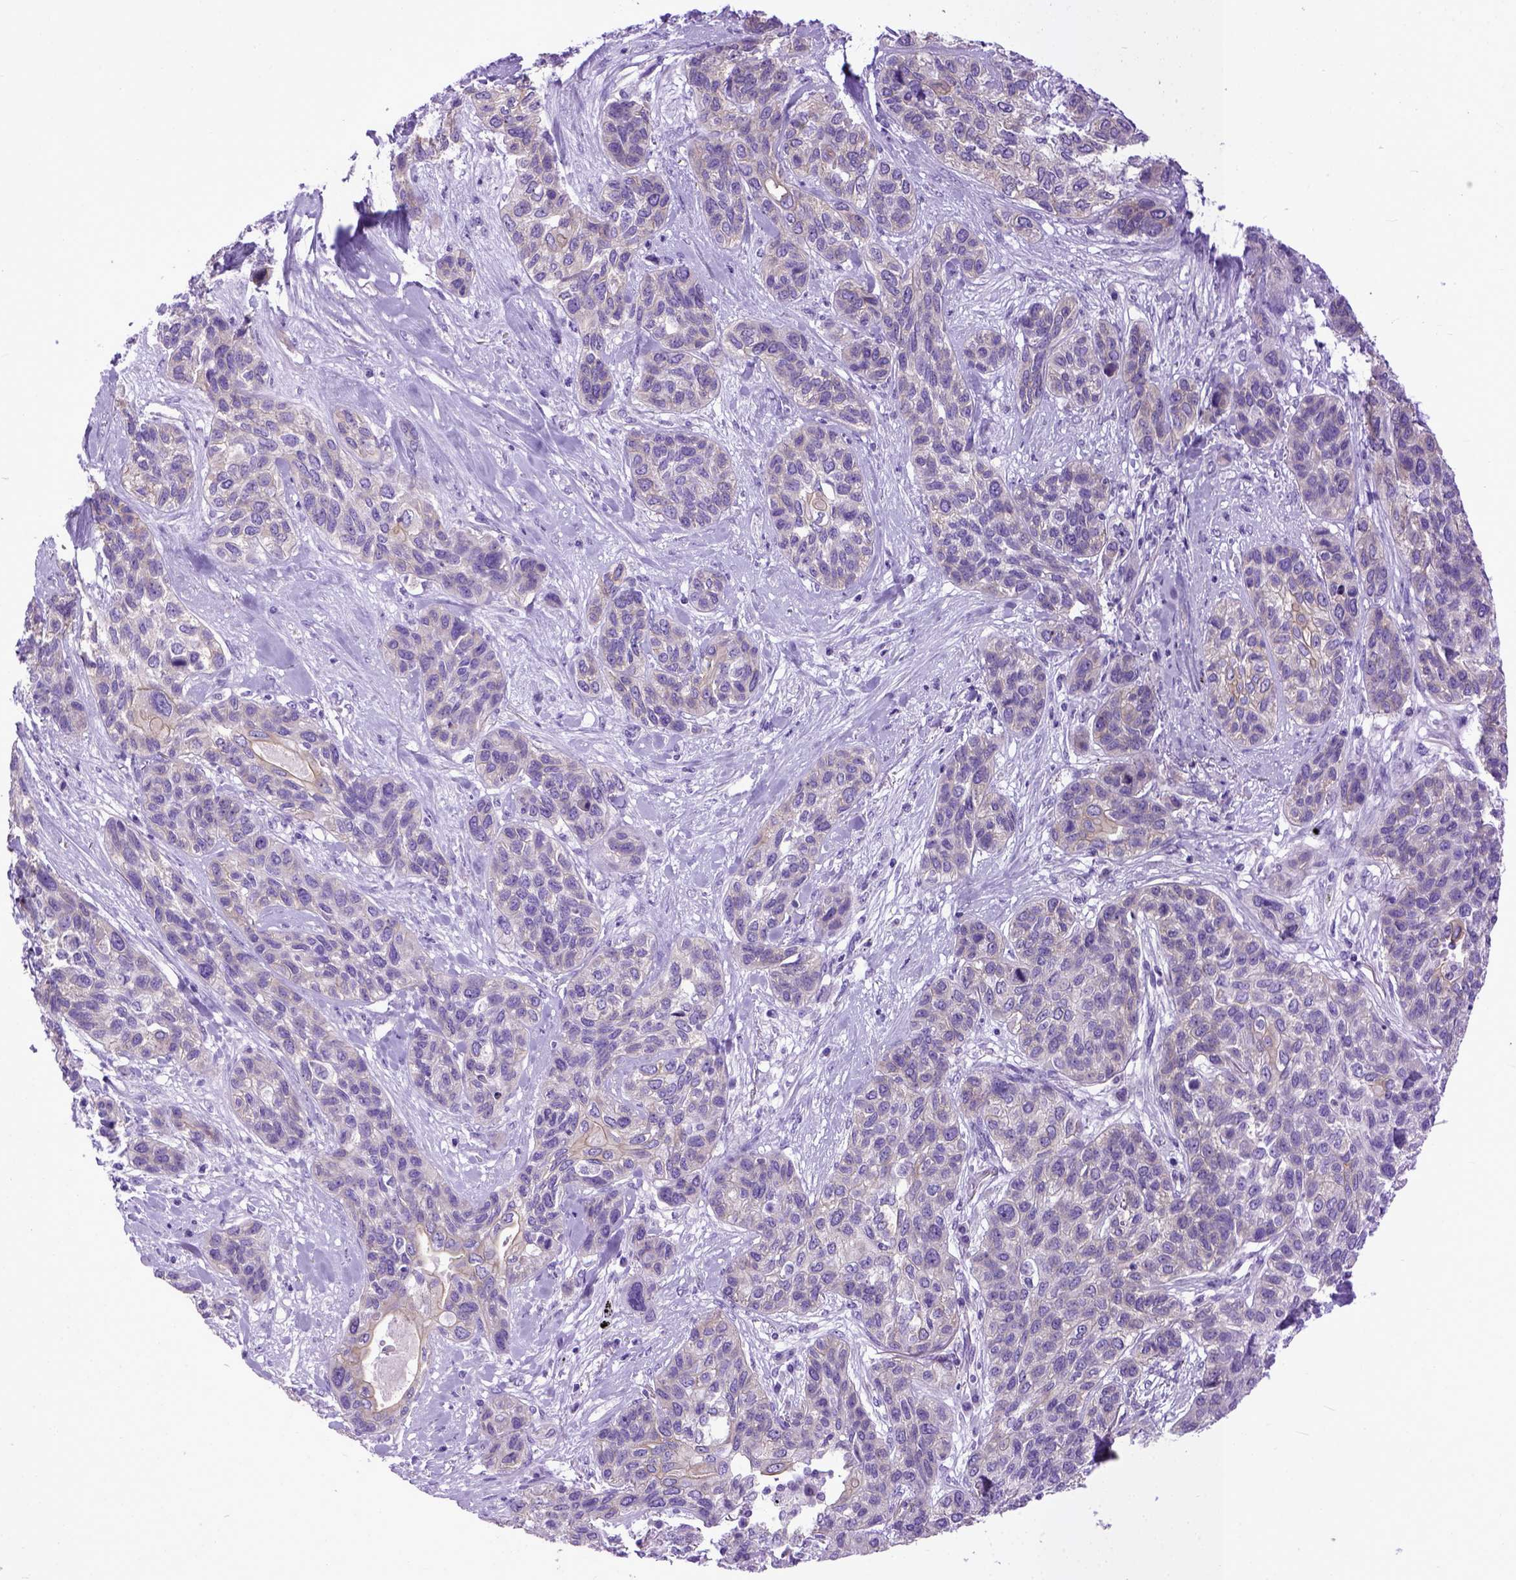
{"staining": {"intensity": "negative", "quantity": "none", "location": "none"}, "tissue": "lung cancer", "cell_type": "Tumor cells", "image_type": "cancer", "snomed": [{"axis": "morphology", "description": "Squamous cell carcinoma, NOS"}, {"axis": "topography", "description": "Lung"}], "caption": "Immunohistochemistry (IHC) histopathology image of neoplastic tissue: lung squamous cell carcinoma stained with DAB (3,3'-diaminobenzidine) demonstrates no significant protein expression in tumor cells.", "gene": "PPL", "patient": {"sex": "female", "age": 70}}